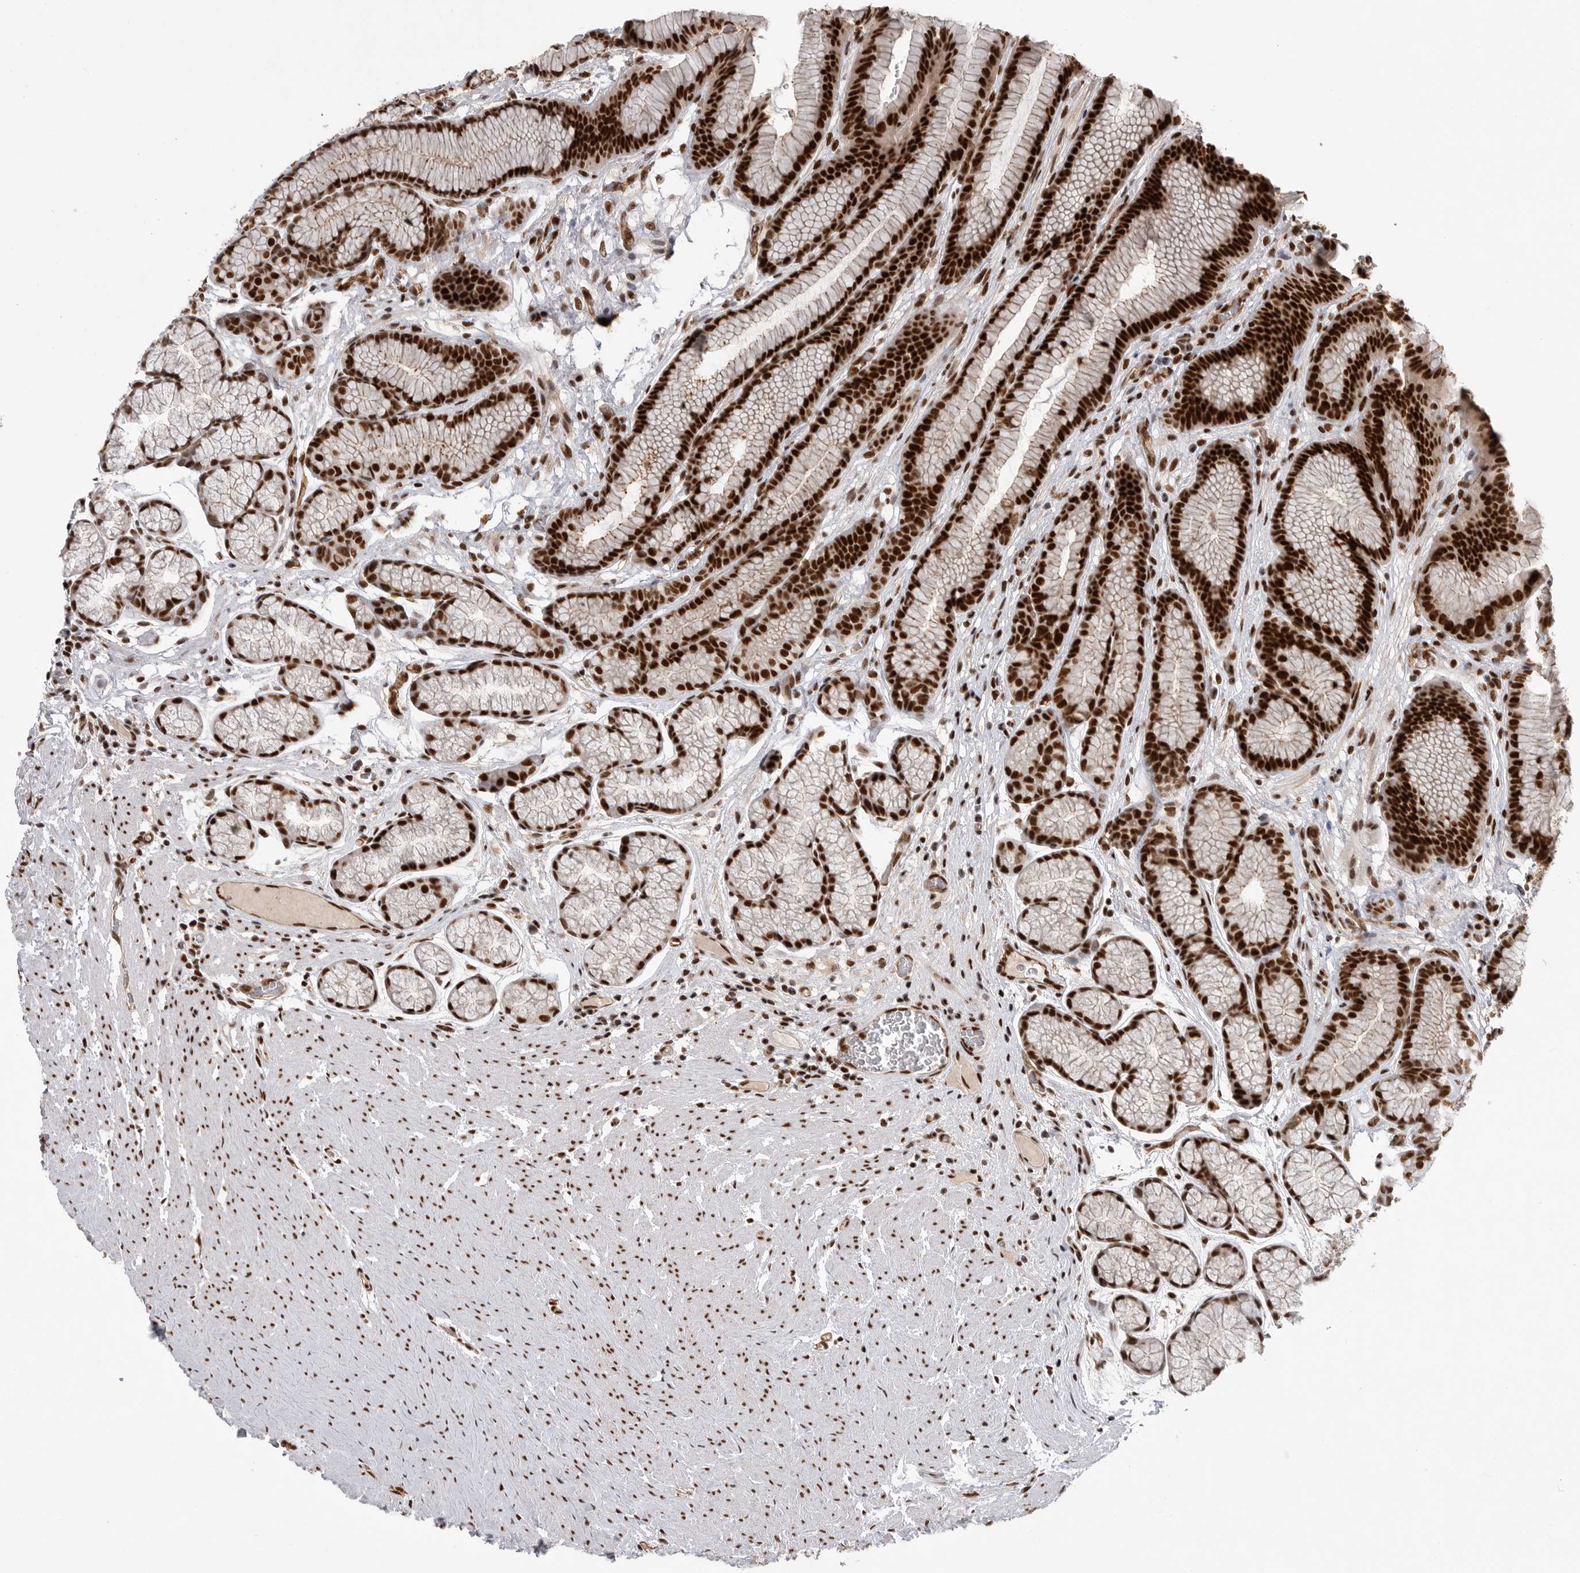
{"staining": {"intensity": "strong", "quantity": ">75%", "location": "nuclear"}, "tissue": "stomach", "cell_type": "Glandular cells", "image_type": "normal", "snomed": [{"axis": "morphology", "description": "Normal tissue, NOS"}, {"axis": "topography", "description": "Stomach"}], "caption": "Immunohistochemical staining of benign stomach reveals >75% levels of strong nuclear protein staining in about >75% of glandular cells.", "gene": "PPP1R8", "patient": {"sex": "male", "age": 42}}